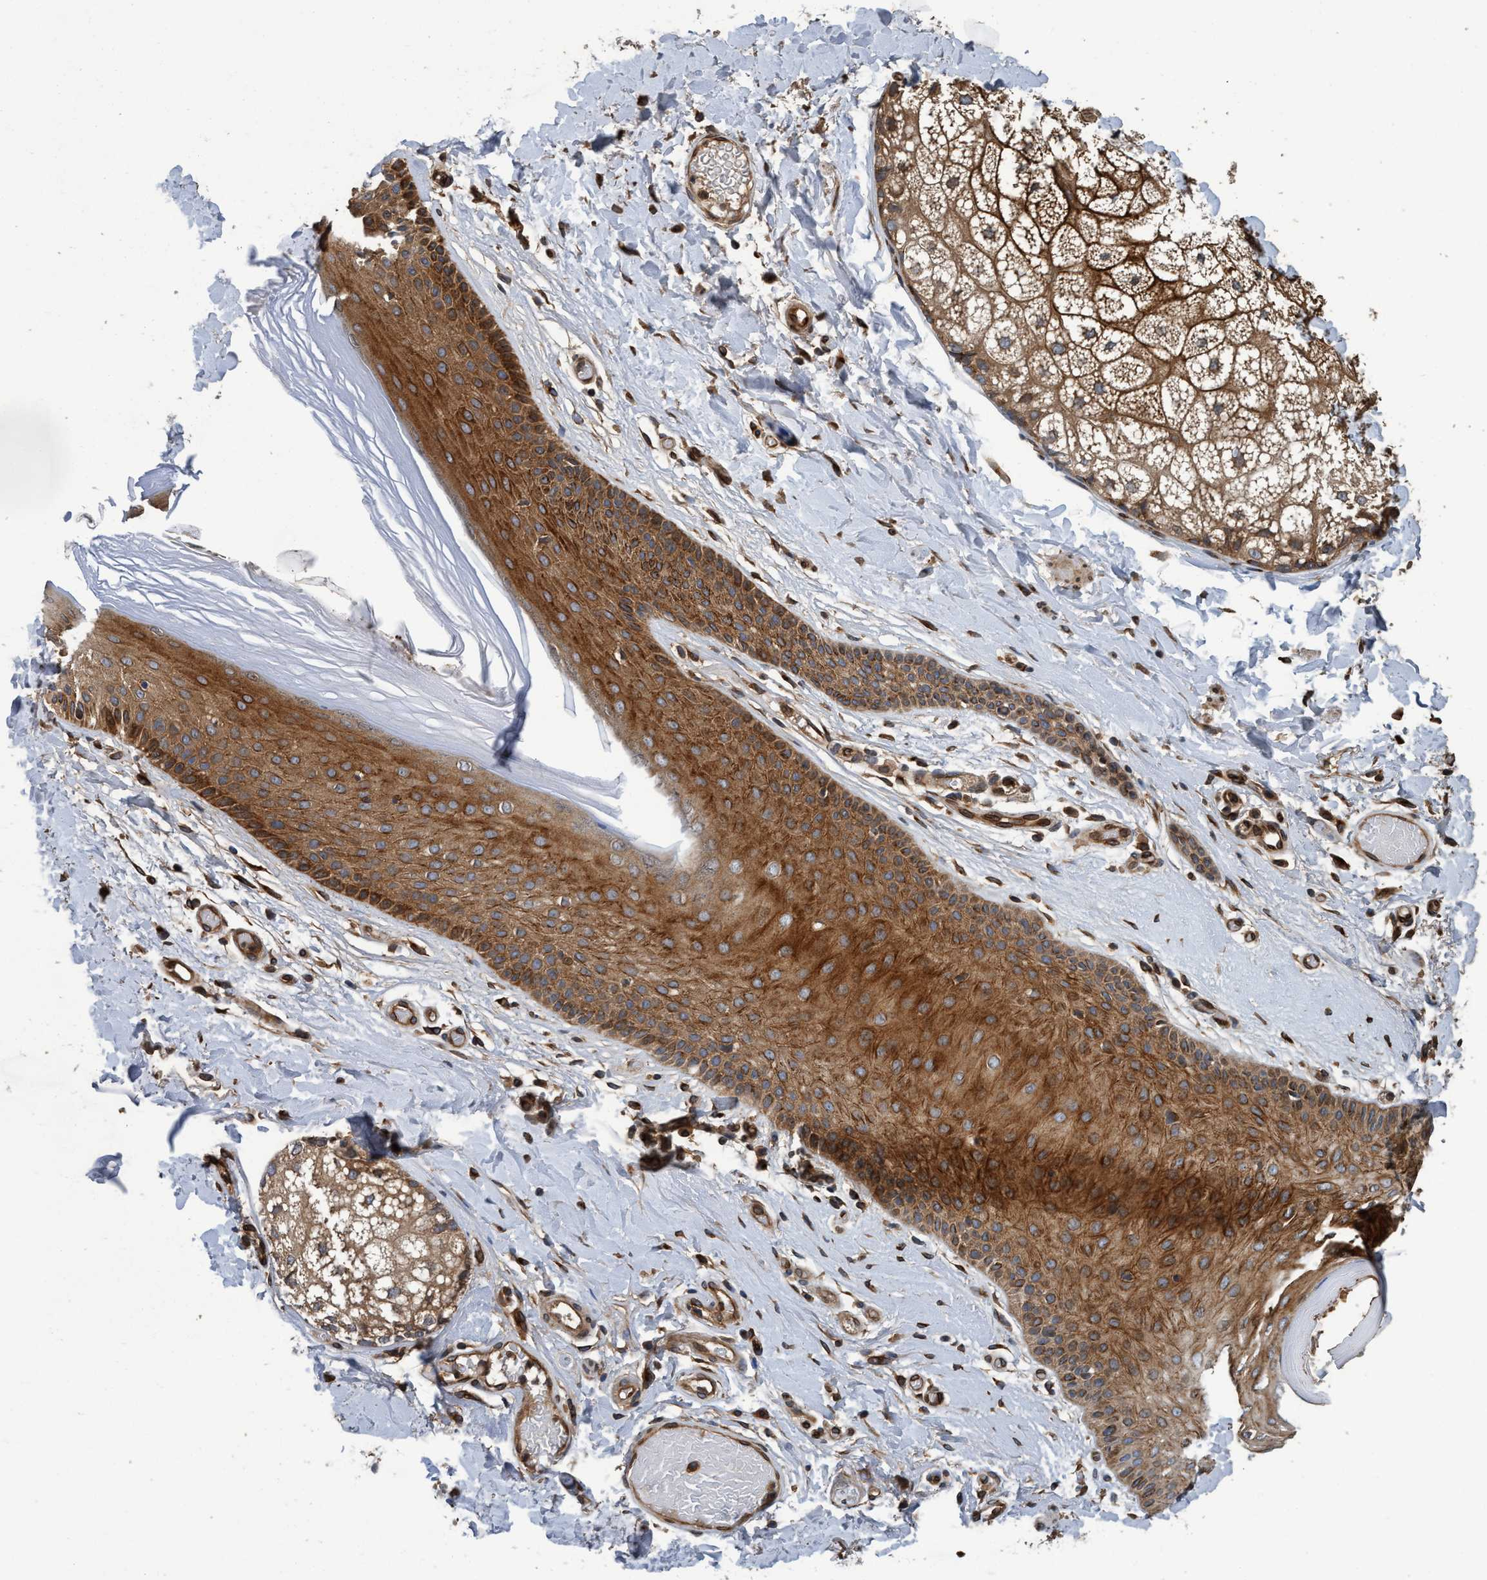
{"staining": {"intensity": "strong", "quantity": ">75%", "location": "cytoplasmic/membranous"}, "tissue": "skin", "cell_type": "Epidermal cells", "image_type": "normal", "snomed": [{"axis": "morphology", "description": "Normal tissue, NOS"}, {"axis": "topography", "description": "Vulva"}], "caption": "Immunohistochemical staining of benign human skin demonstrates strong cytoplasmic/membranous protein positivity in approximately >75% of epidermal cells.", "gene": "MACC1", "patient": {"sex": "female", "age": 73}}